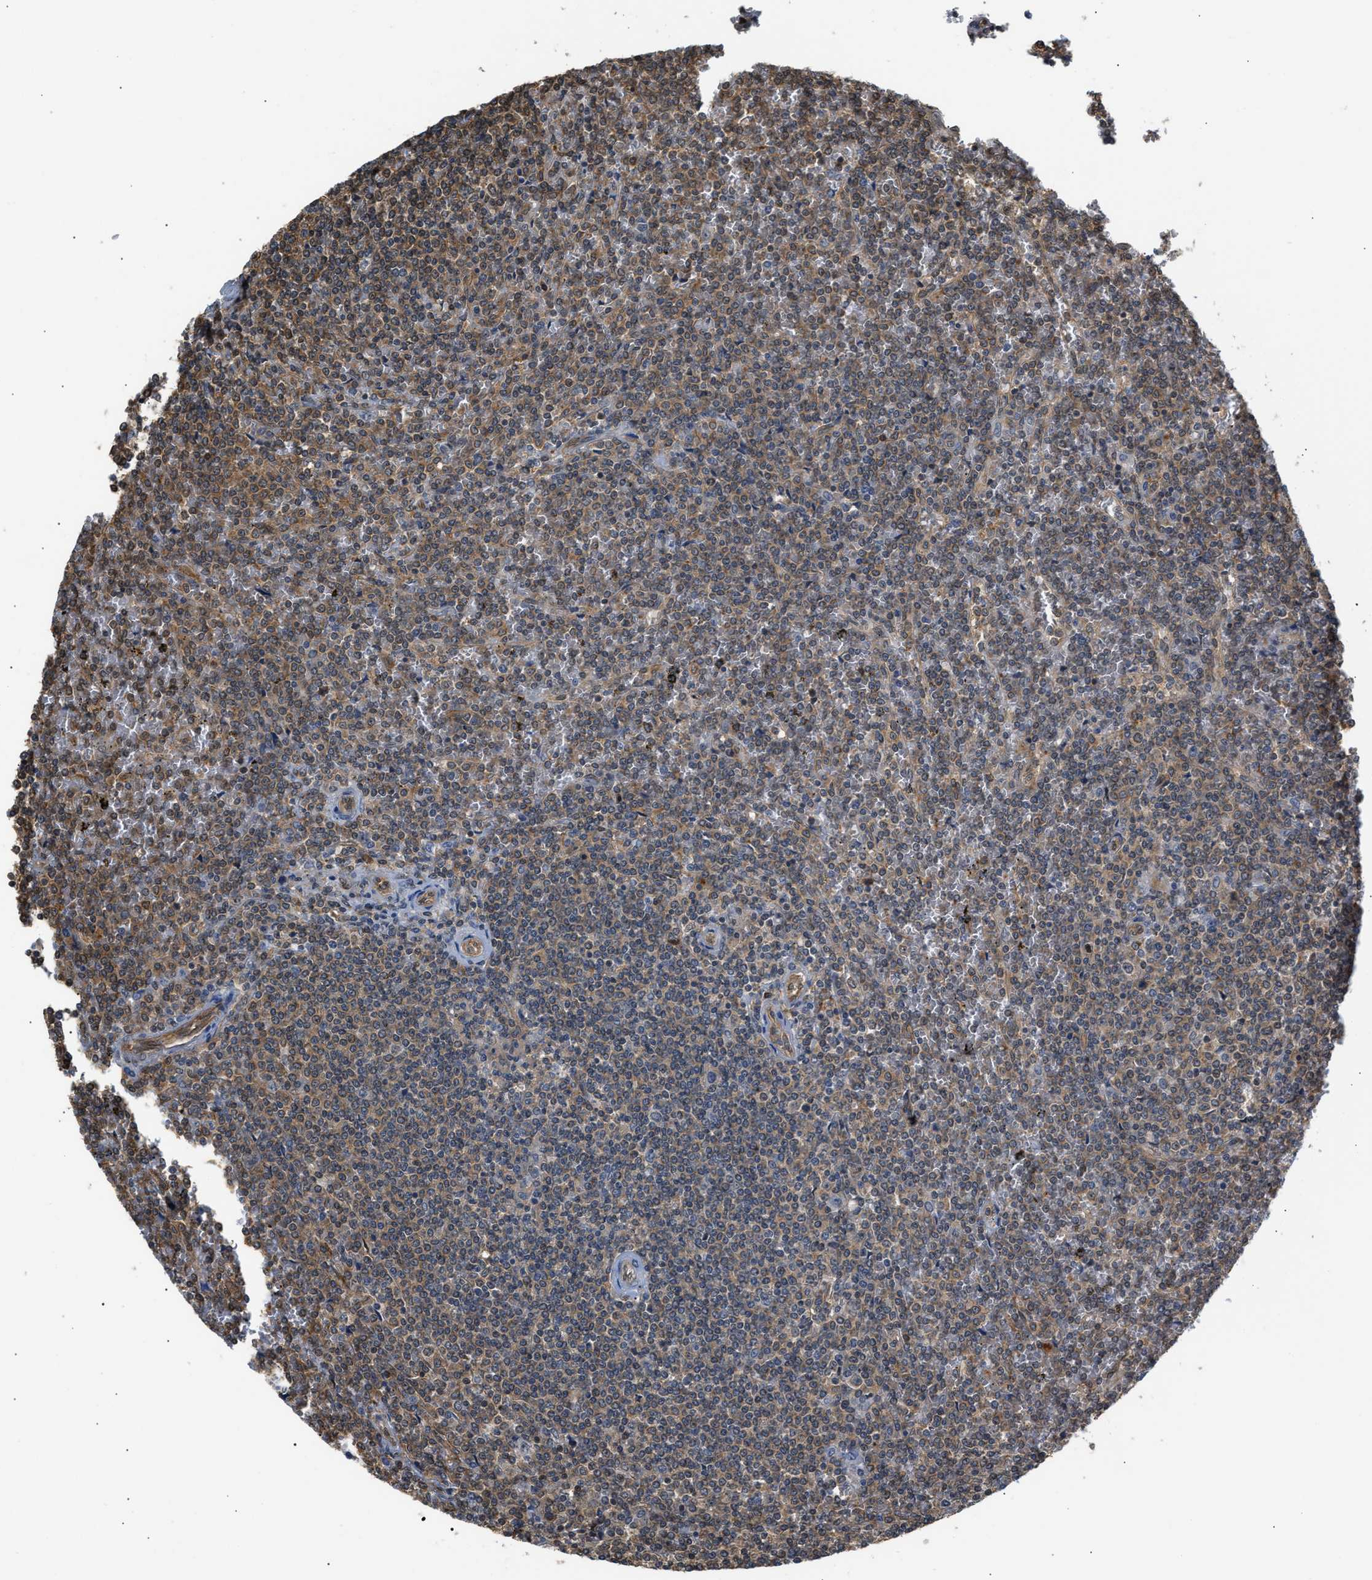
{"staining": {"intensity": "weak", "quantity": "<25%", "location": "cytoplasmic/membranous,nuclear"}, "tissue": "lymphoma", "cell_type": "Tumor cells", "image_type": "cancer", "snomed": [{"axis": "morphology", "description": "Malignant lymphoma, non-Hodgkin's type, Low grade"}, {"axis": "topography", "description": "Spleen"}], "caption": "Lymphoma stained for a protein using IHC shows no expression tumor cells.", "gene": "SCAI", "patient": {"sex": "female", "age": 19}}